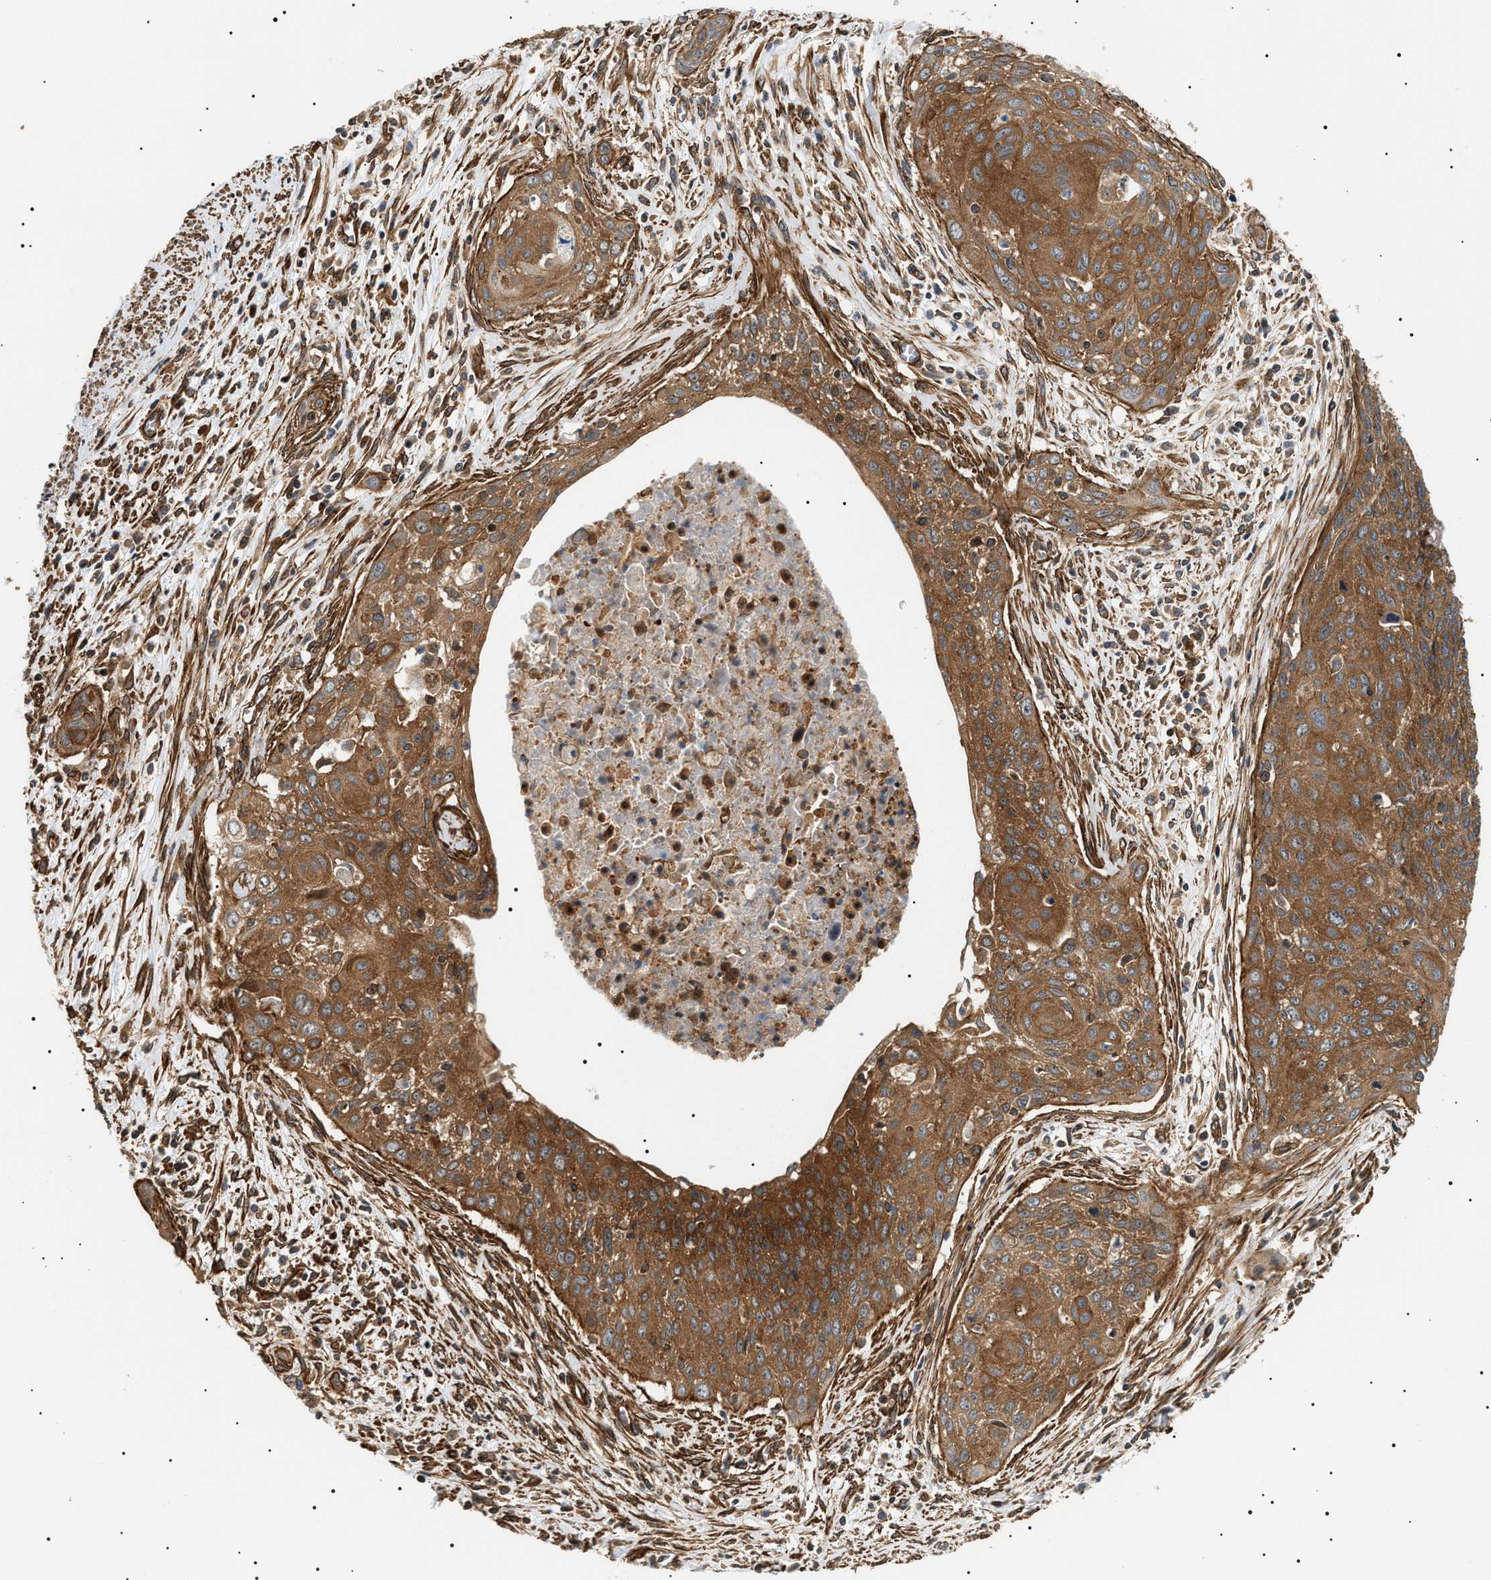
{"staining": {"intensity": "moderate", "quantity": ">75%", "location": "cytoplasmic/membranous"}, "tissue": "cervical cancer", "cell_type": "Tumor cells", "image_type": "cancer", "snomed": [{"axis": "morphology", "description": "Squamous cell carcinoma, NOS"}, {"axis": "topography", "description": "Cervix"}], "caption": "Immunohistochemical staining of squamous cell carcinoma (cervical) demonstrates moderate cytoplasmic/membranous protein staining in about >75% of tumor cells.", "gene": "SH3GLB2", "patient": {"sex": "female", "age": 55}}